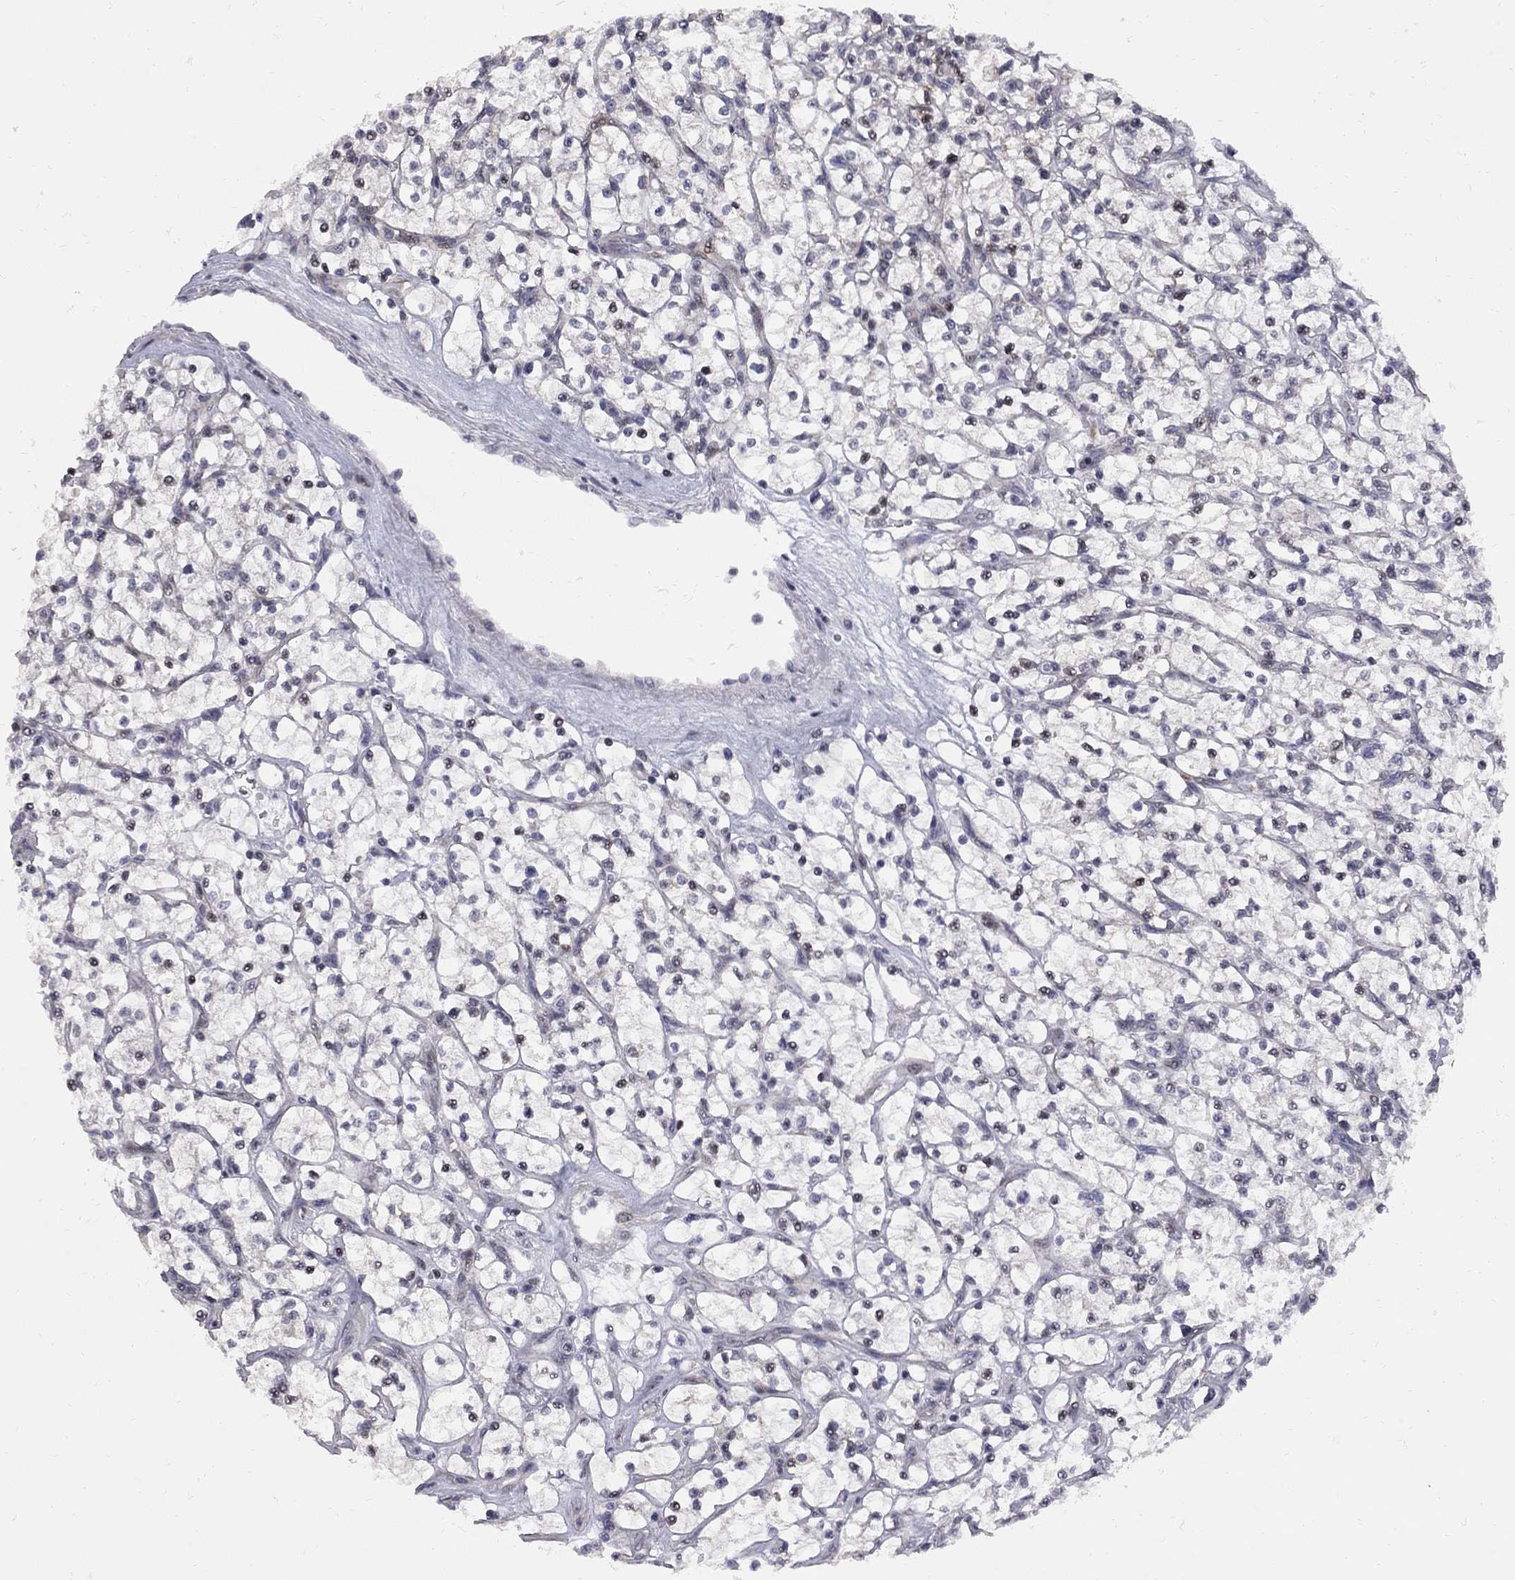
{"staining": {"intensity": "negative", "quantity": "none", "location": "none"}, "tissue": "renal cancer", "cell_type": "Tumor cells", "image_type": "cancer", "snomed": [{"axis": "morphology", "description": "Adenocarcinoma, NOS"}, {"axis": "topography", "description": "Kidney"}], "caption": "High magnification brightfield microscopy of renal cancer (adenocarcinoma) stained with DAB (brown) and counterstained with hematoxylin (blue): tumor cells show no significant positivity.", "gene": "DHX33", "patient": {"sex": "female", "age": 64}}